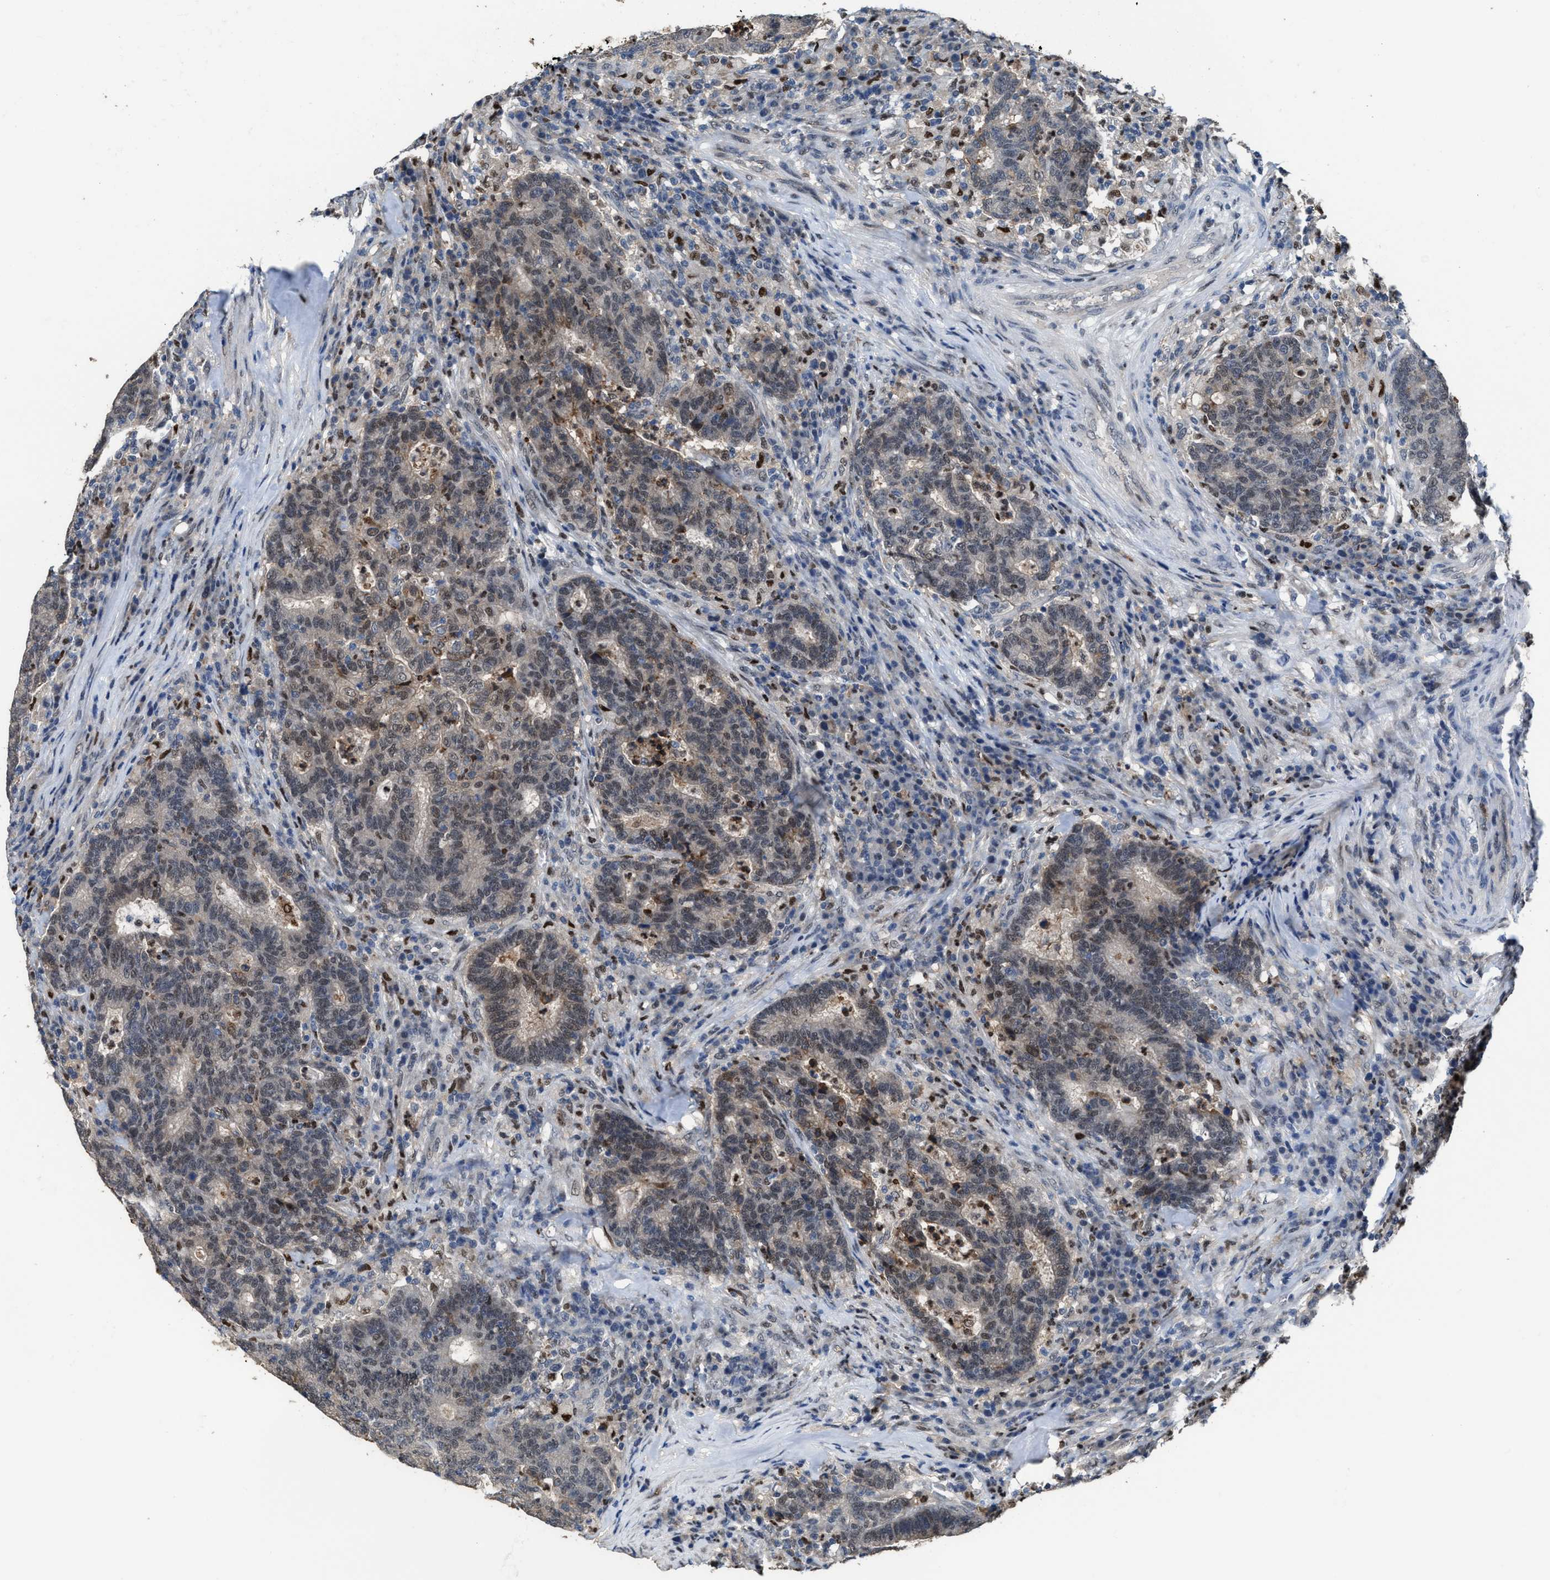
{"staining": {"intensity": "weak", "quantity": "25%-75%", "location": "nuclear"}, "tissue": "colorectal cancer", "cell_type": "Tumor cells", "image_type": "cancer", "snomed": [{"axis": "morphology", "description": "Adenocarcinoma, NOS"}, {"axis": "topography", "description": "Colon"}], "caption": "An immunohistochemistry histopathology image of tumor tissue is shown. Protein staining in brown highlights weak nuclear positivity in adenocarcinoma (colorectal) within tumor cells.", "gene": "ZNF20", "patient": {"sex": "female", "age": 75}}